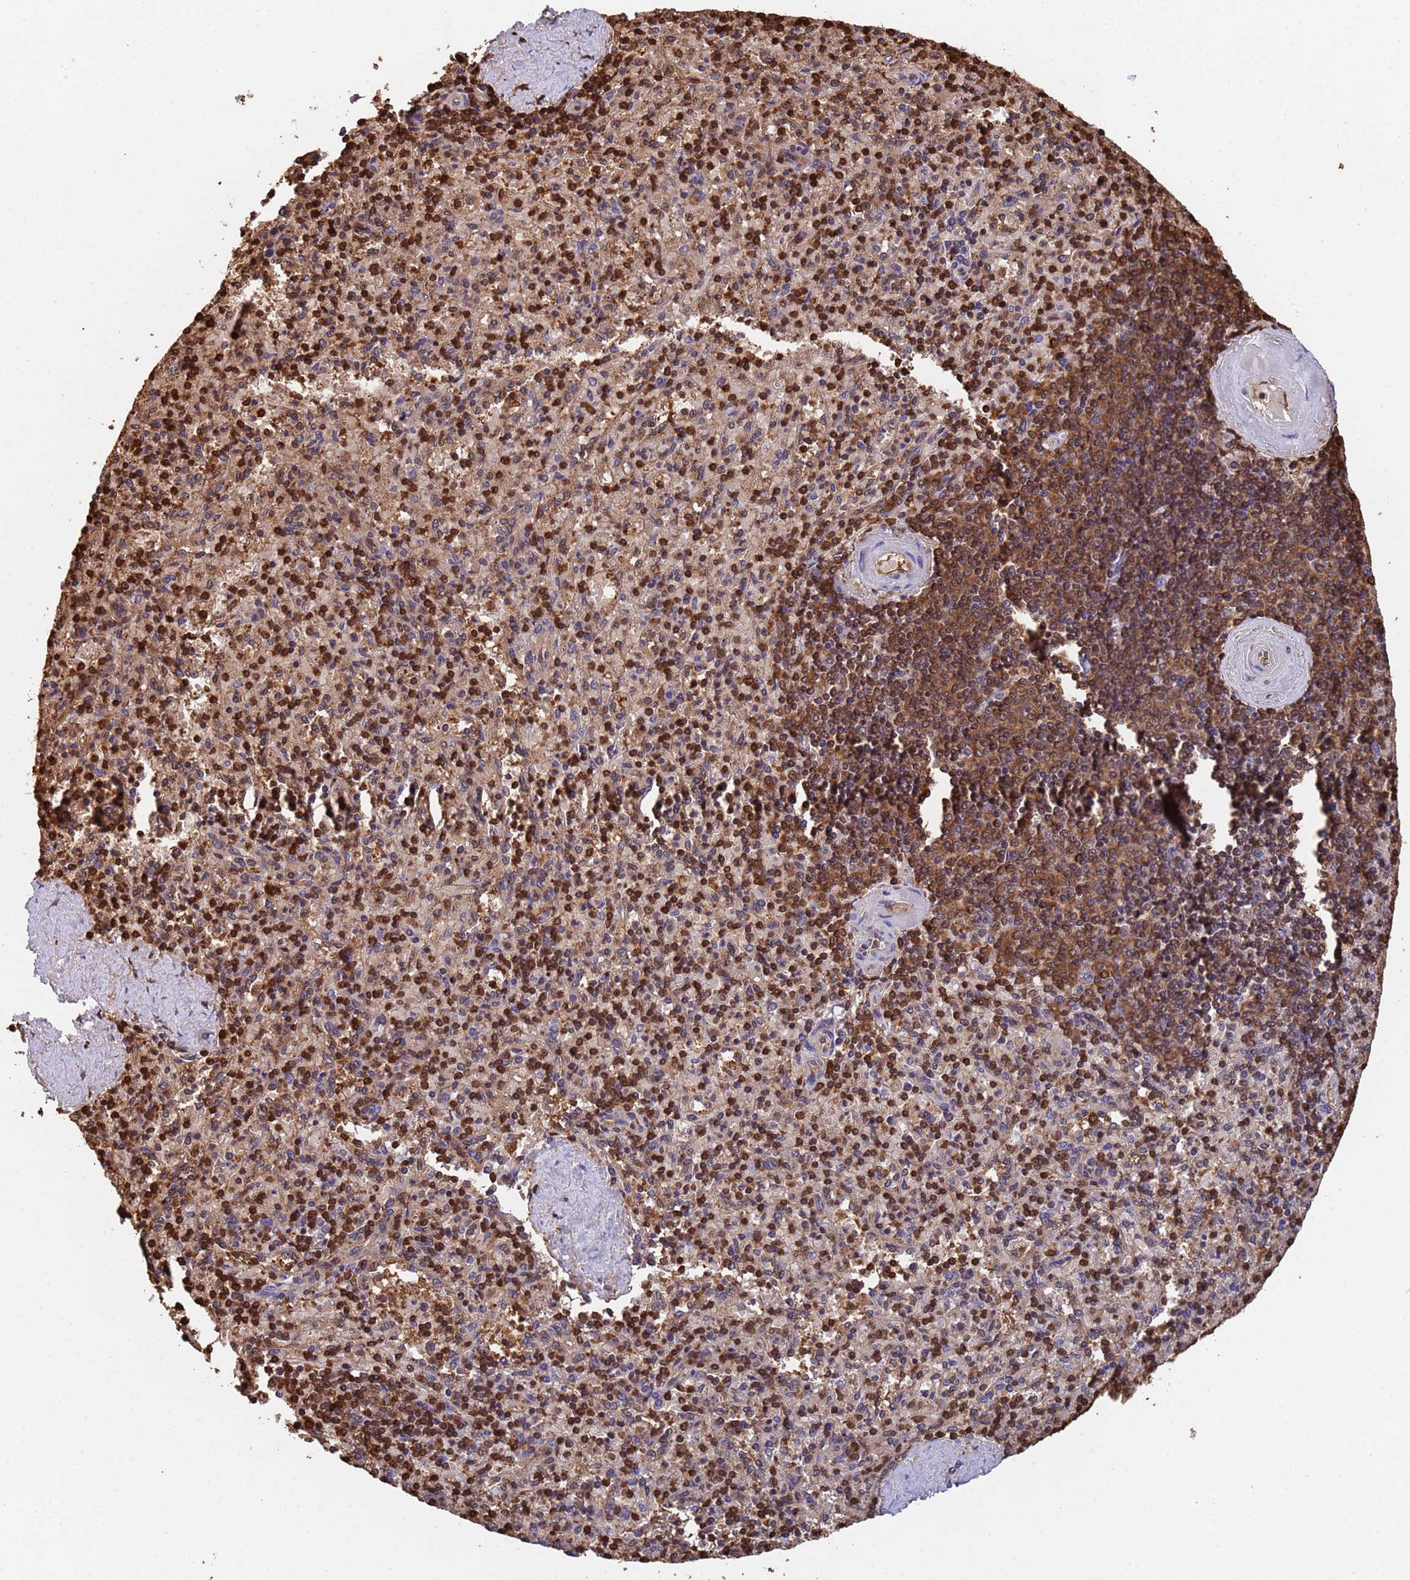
{"staining": {"intensity": "moderate", "quantity": "25%-75%", "location": "cytoplasmic/membranous,nuclear"}, "tissue": "spleen", "cell_type": "Cells in red pulp", "image_type": "normal", "snomed": [{"axis": "morphology", "description": "Normal tissue, NOS"}, {"axis": "topography", "description": "Spleen"}], "caption": "The micrograph reveals immunohistochemical staining of normal spleen. There is moderate cytoplasmic/membranous,nuclear positivity is seen in about 25%-75% of cells in red pulp.", "gene": "SUMO2", "patient": {"sex": "male", "age": 82}}